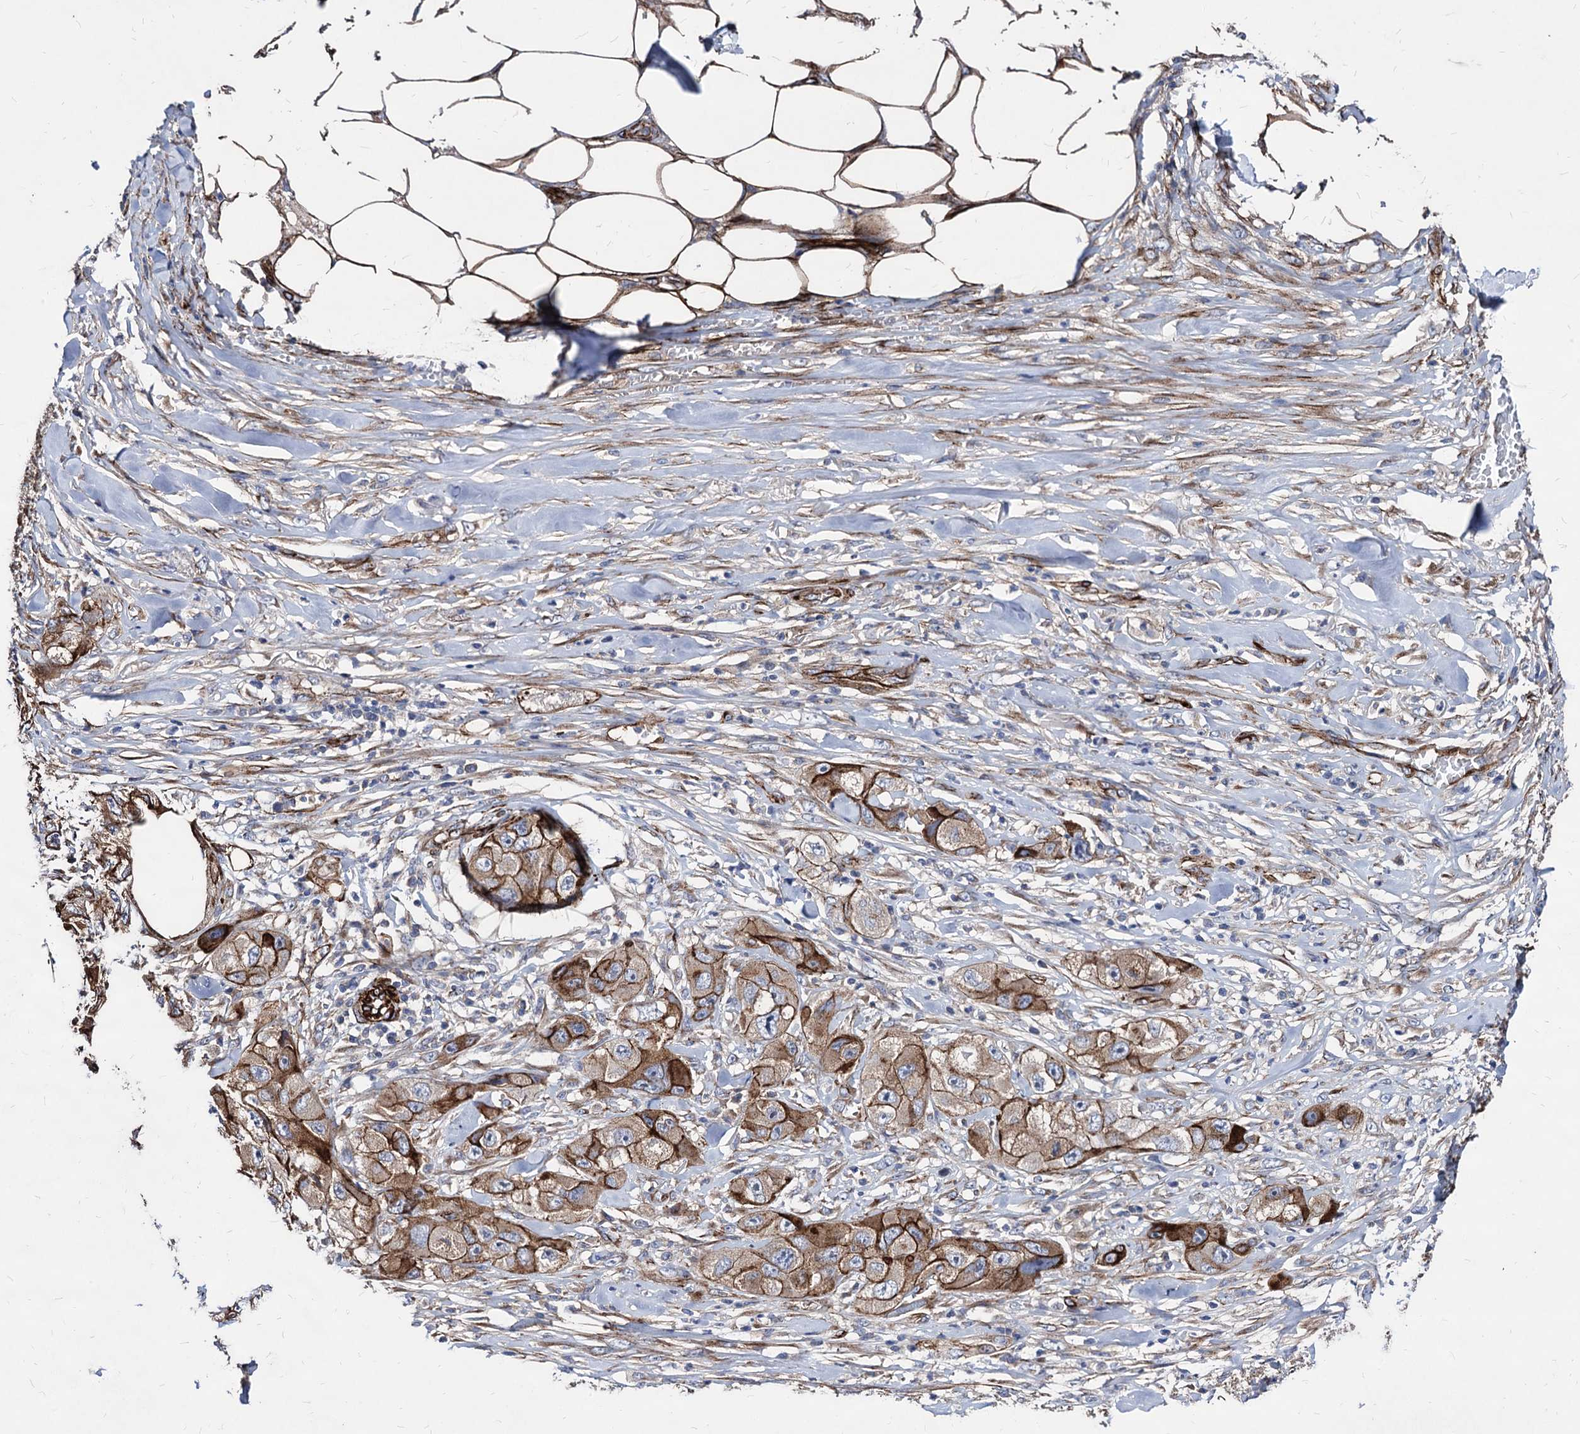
{"staining": {"intensity": "moderate", "quantity": ">75%", "location": "cytoplasmic/membranous"}, "tissue": "skin cancer", "cell_type": "Tumor cells", "image_type": "cancer", "snomed": [{"axis": "morphology", "description": "Squamous cell carcinoma, NOS"}, {"axis": "topography", "description": "Skin"}, {"axis": "topography", "description": "Subcutis"}], "caption": "Skin cancer stained with DAB (3,3'-diaminobenzidine) IHC shows medium levels of moderate cytoplasmic/membranous staining in approximately >75% of tumor cells. The protein of interest is stained brown, and the nuclei are stained in blue (DAB (3,3'-diaminobenzidine) IHC with brightfield microscopy, high magnification).", "gene": "WDR11", "patient": {"sex": "male", "age": 73}}